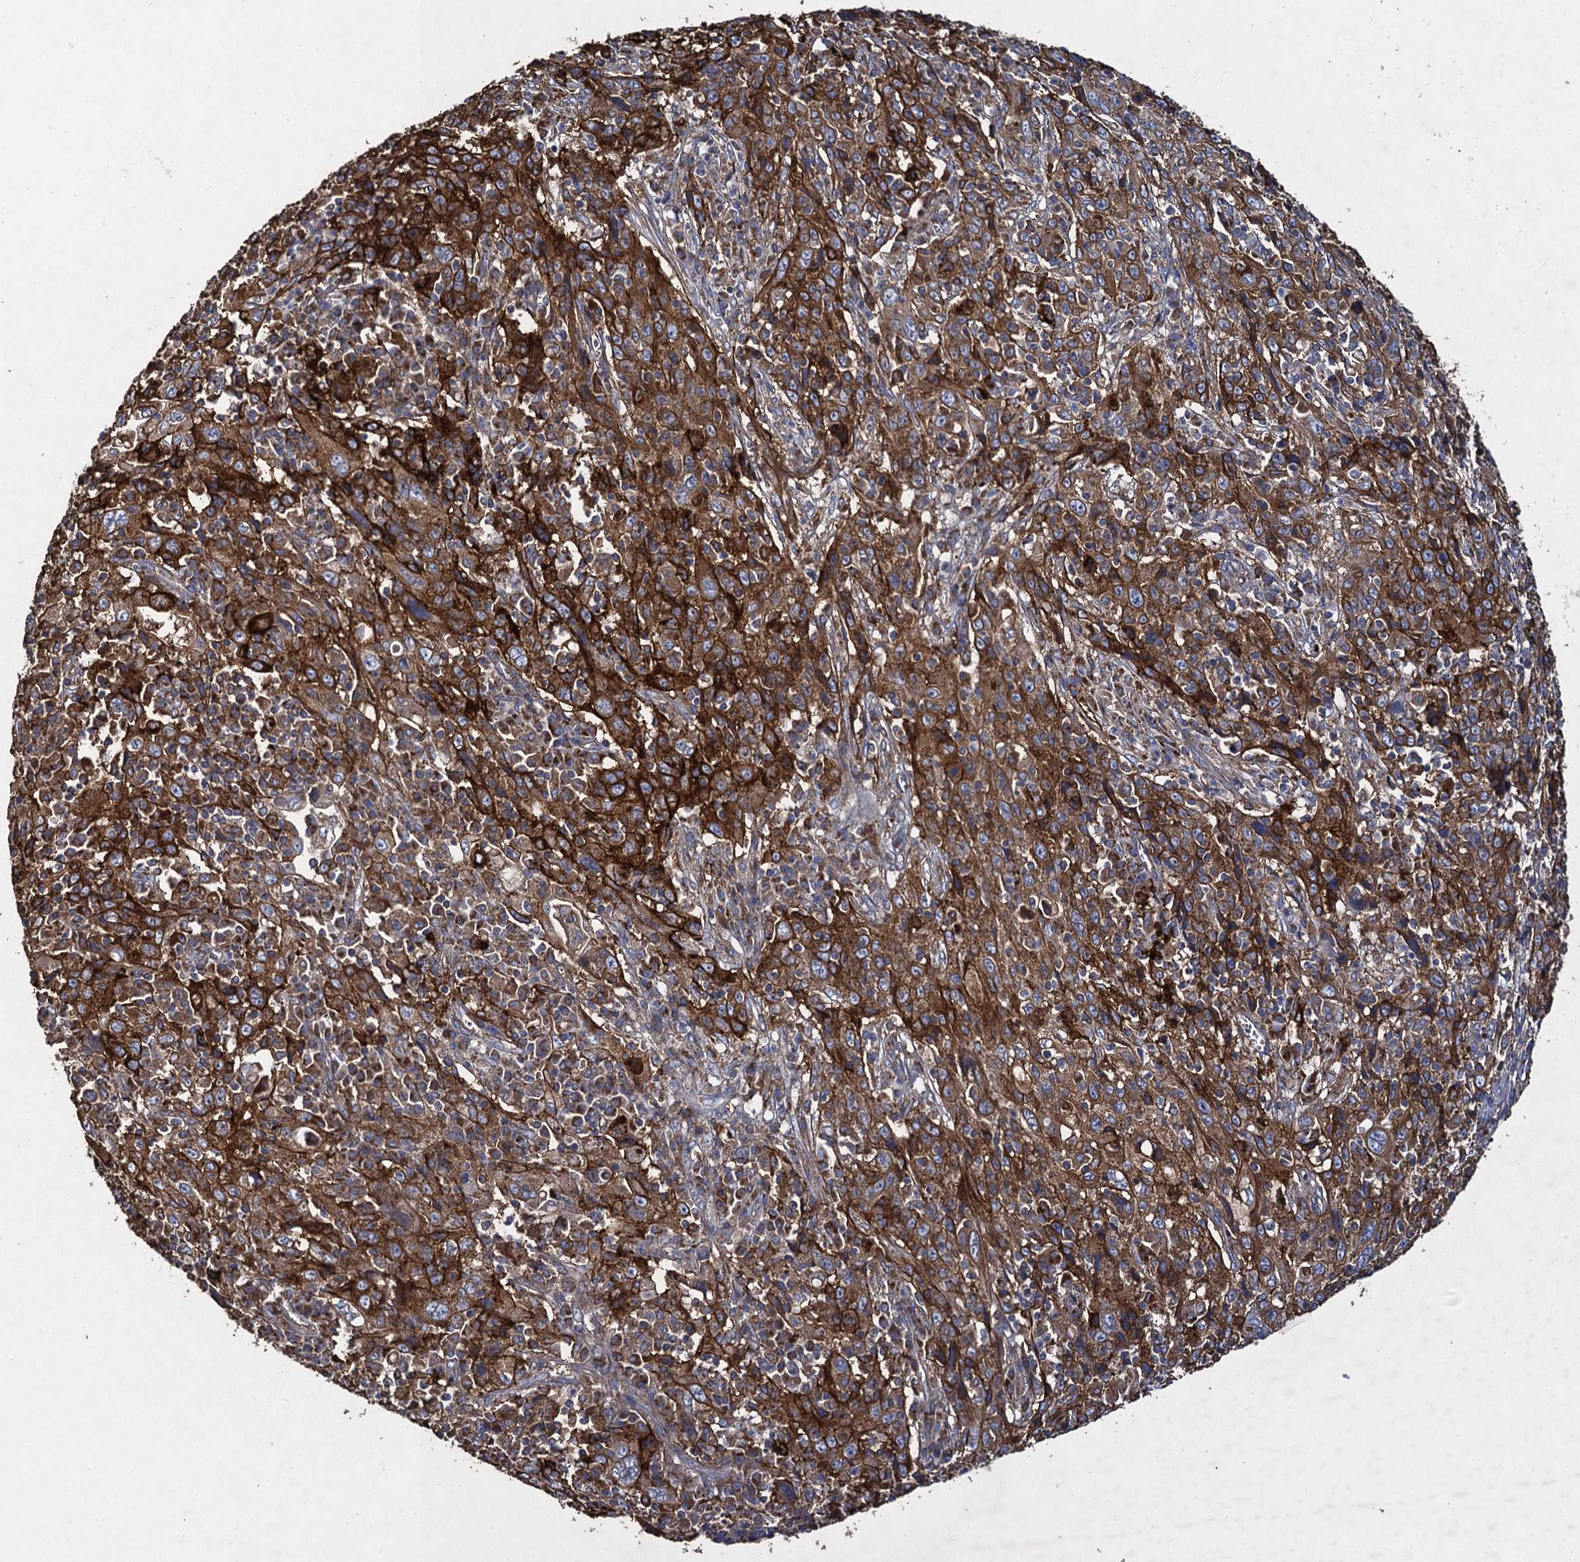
{"staining": {"intensity": "strong", "quantity": ">75%", "location": "cytoplasmic/membranous"}, "tissue": "cervical cancer", "cell_type": "Tumor cells", "image_type": "cancer", "snomed": [{"axis": "morphology", "description": "Squamous cell carcinoma, NOS"}, {"axis": "topography", "description": "Cervix"}], "caption": "Protein expression analysis of human cervical cancer (squamous cell carcinoma) reveals strong cytoplasmic/membranous expression in approximately >75% of tumor cells.", "gene": "TXNDC11", "patient": {"sex": "female", "age": 46}}